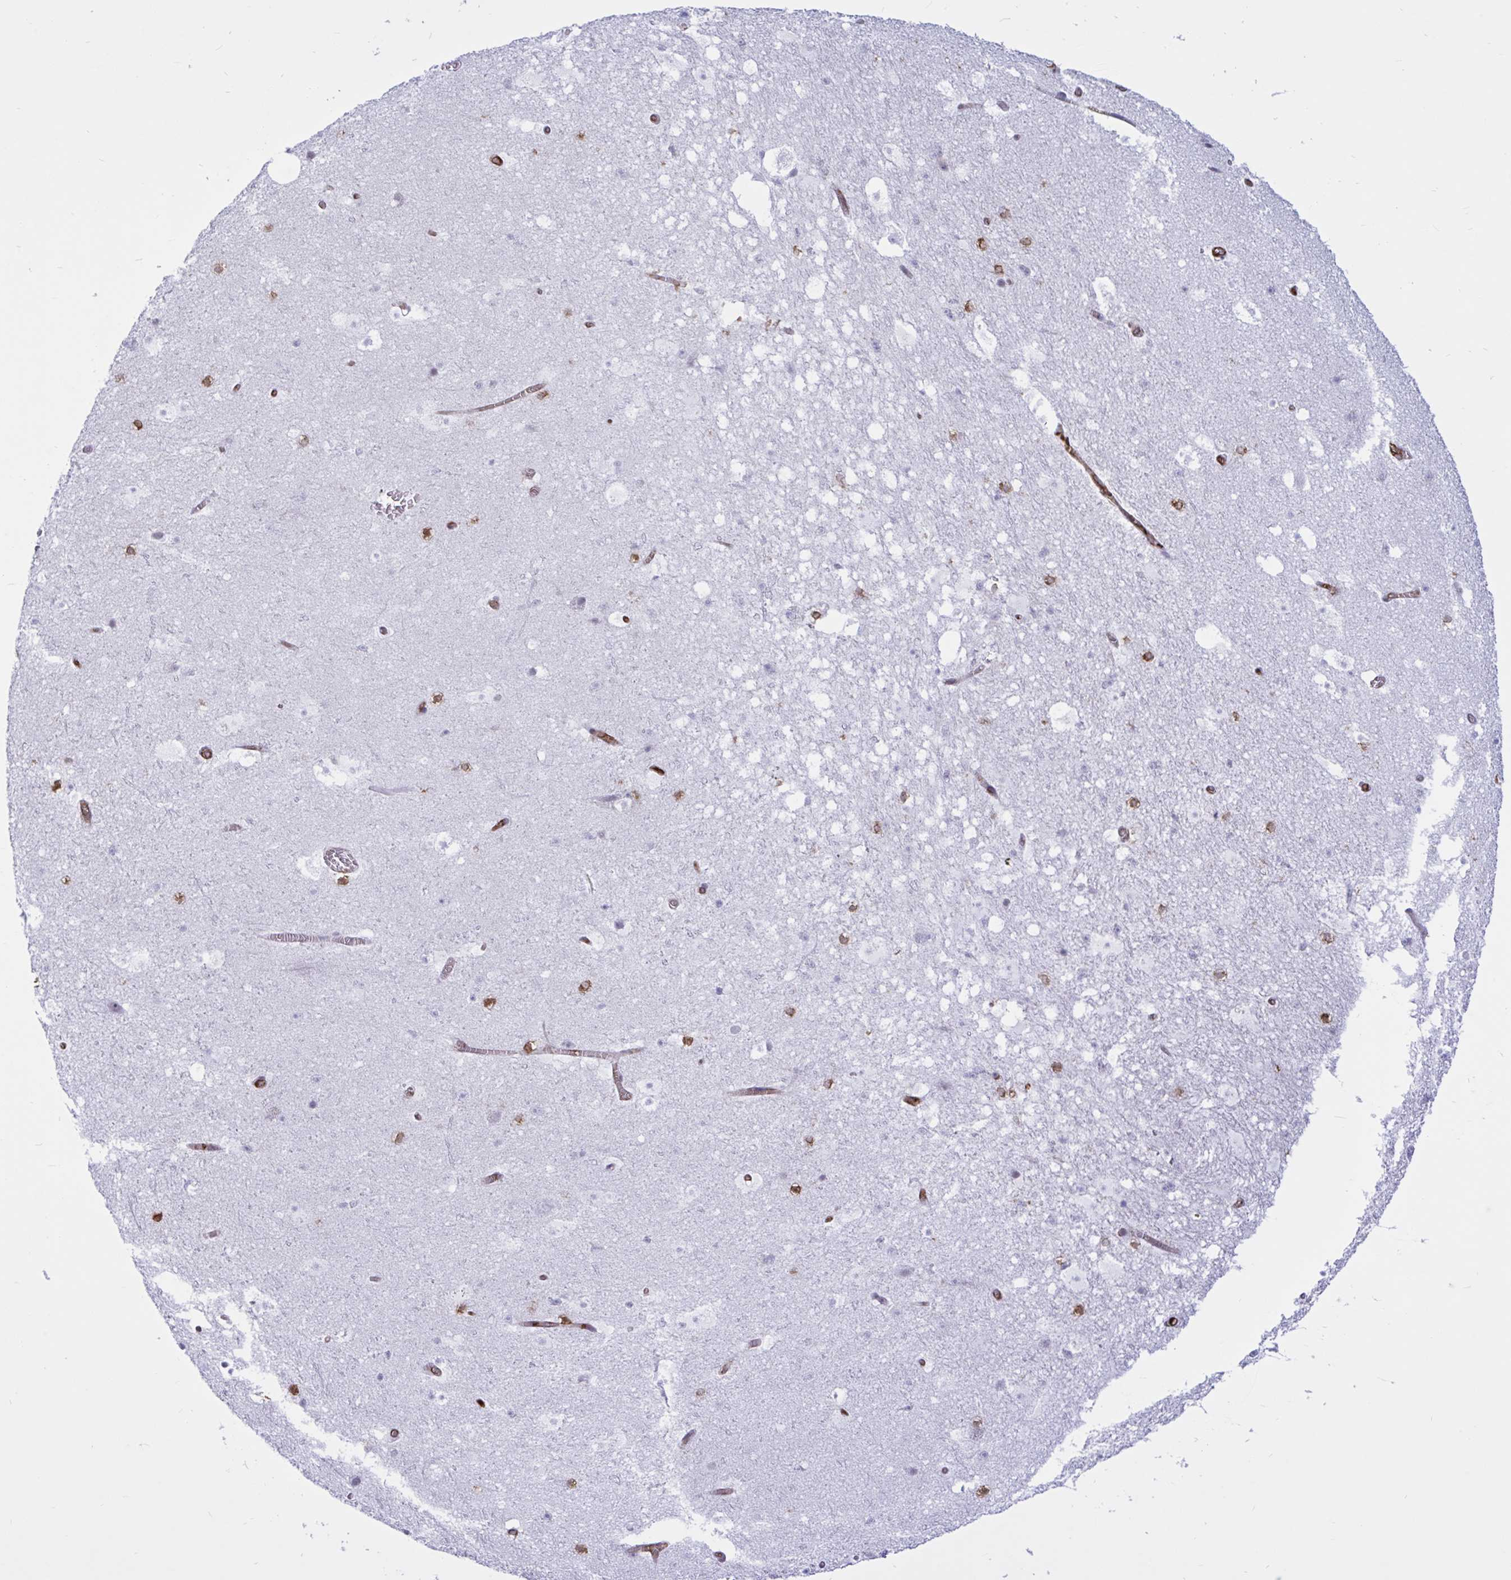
{"staining": {"intensity": "negative", "quantity": "none", "location": "none"}, "tissue": "hippocampus", "cell_type": "Glial cells", "image_type": "normal", "snomed": [{"axis": "morphology", "description": "Normal tissue, NOS"}, {"axis": "topography", "description": "Hippocampus"}], "caption": "IHC micrograph of normal hippocampus stained for a protein (brown), which demonstrates no staining in glial cells.", "gene": "EML1", "patient": {"sex": "female", "age": 42}}